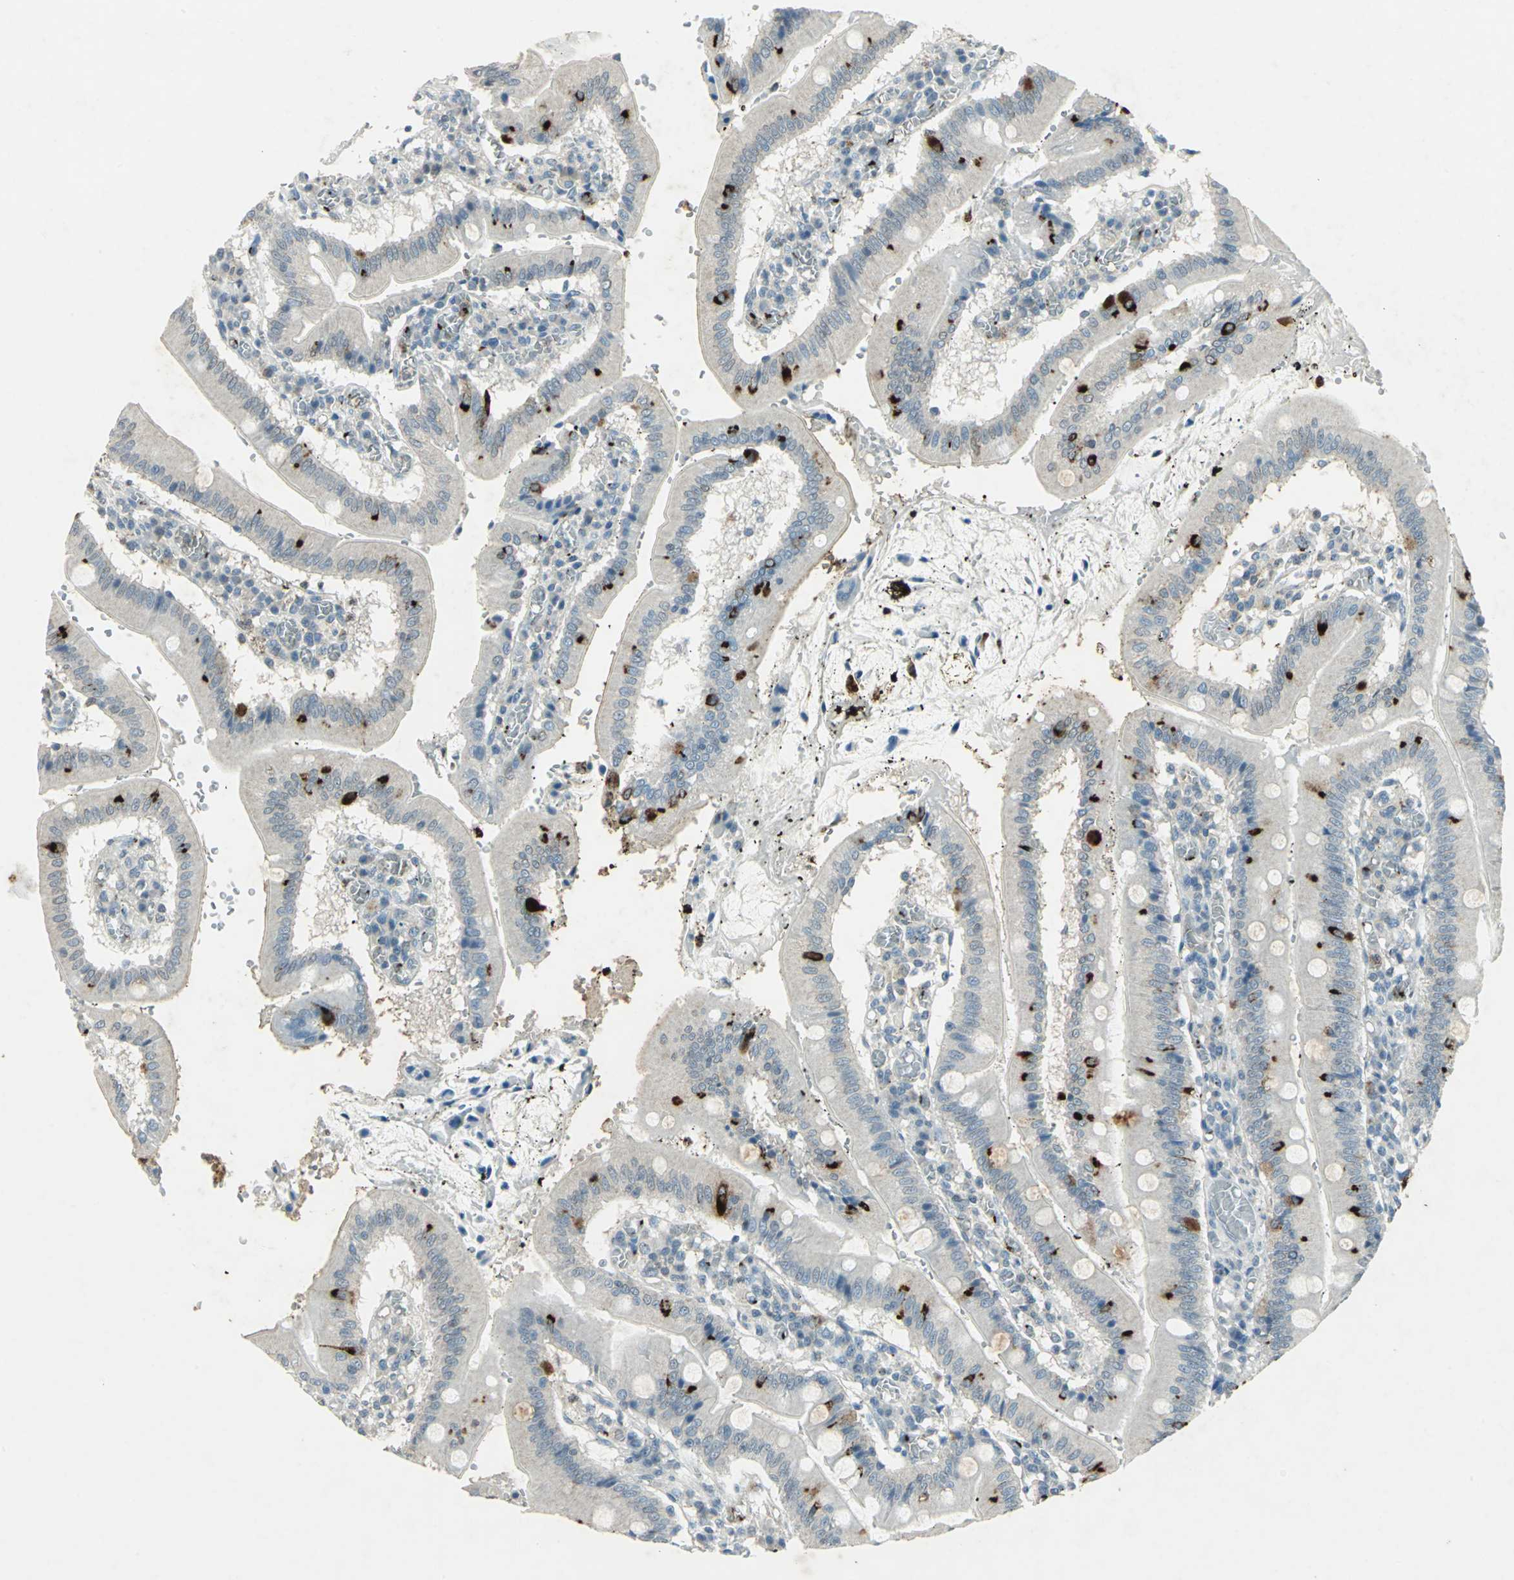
{"staining": {"intensity": "strong", "quantity": ">75%", "location": "cytoplasmic/membranous"}, "tissue": "small intestine", "cell_type": "Glandular cells", "image_type": "normal", "snomed": [{"axis": "morphology", "description": "Normal tissue, NOS"}, {"axis": "topography", "description": "Small intestine"}], "caption": "Immunohistochemical staining of normal small intestine demonstrates high levels of strong cytoplasmic/membranous expression in about >75% of glandular cells. (brown staining indicates protein expression, while blue staining denotes nuclei).", "gene": "CAMK2B", "patient": {"sex": "male", "age": 71}}